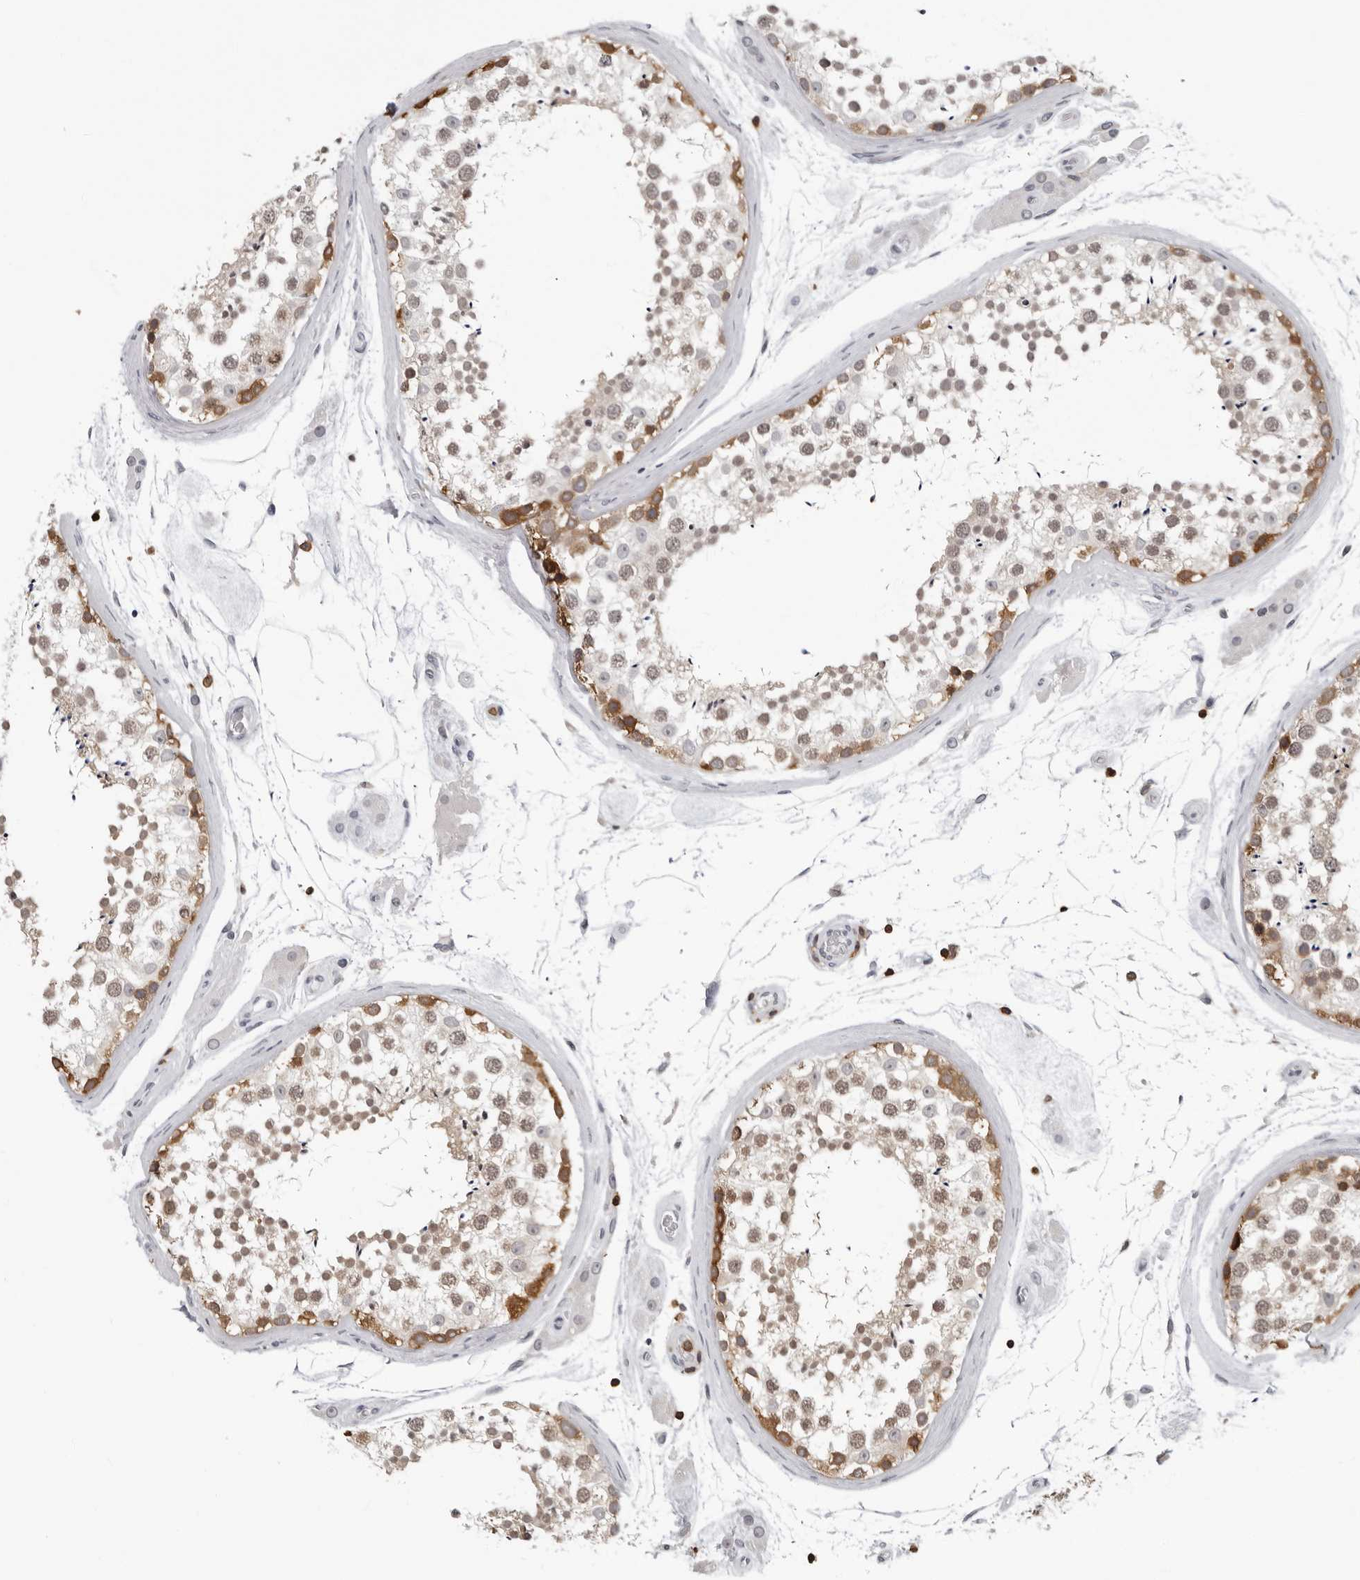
{"staining": {"intensity": "strong", "quantity": "<25%", "location": "cytoplasmic/membranous,nuclear"}, "tissue": "testis", "cell_type": "Cells in seminiferous ducts", "image_type": "normal", "snomed": [{"axis": "morphology", "description": "Normal tissue, NOS"}, {"axis": "topography", "description": "Testis"}], "caption": "Testis stained for a protein (brown) reveals strong cytoplasmic/membranous,nuclear positive positivity in approximately <25% of cells in seminiferous ducts.", "gene": "HSPH1", "patient": {"sex": "male", "age": 46}}